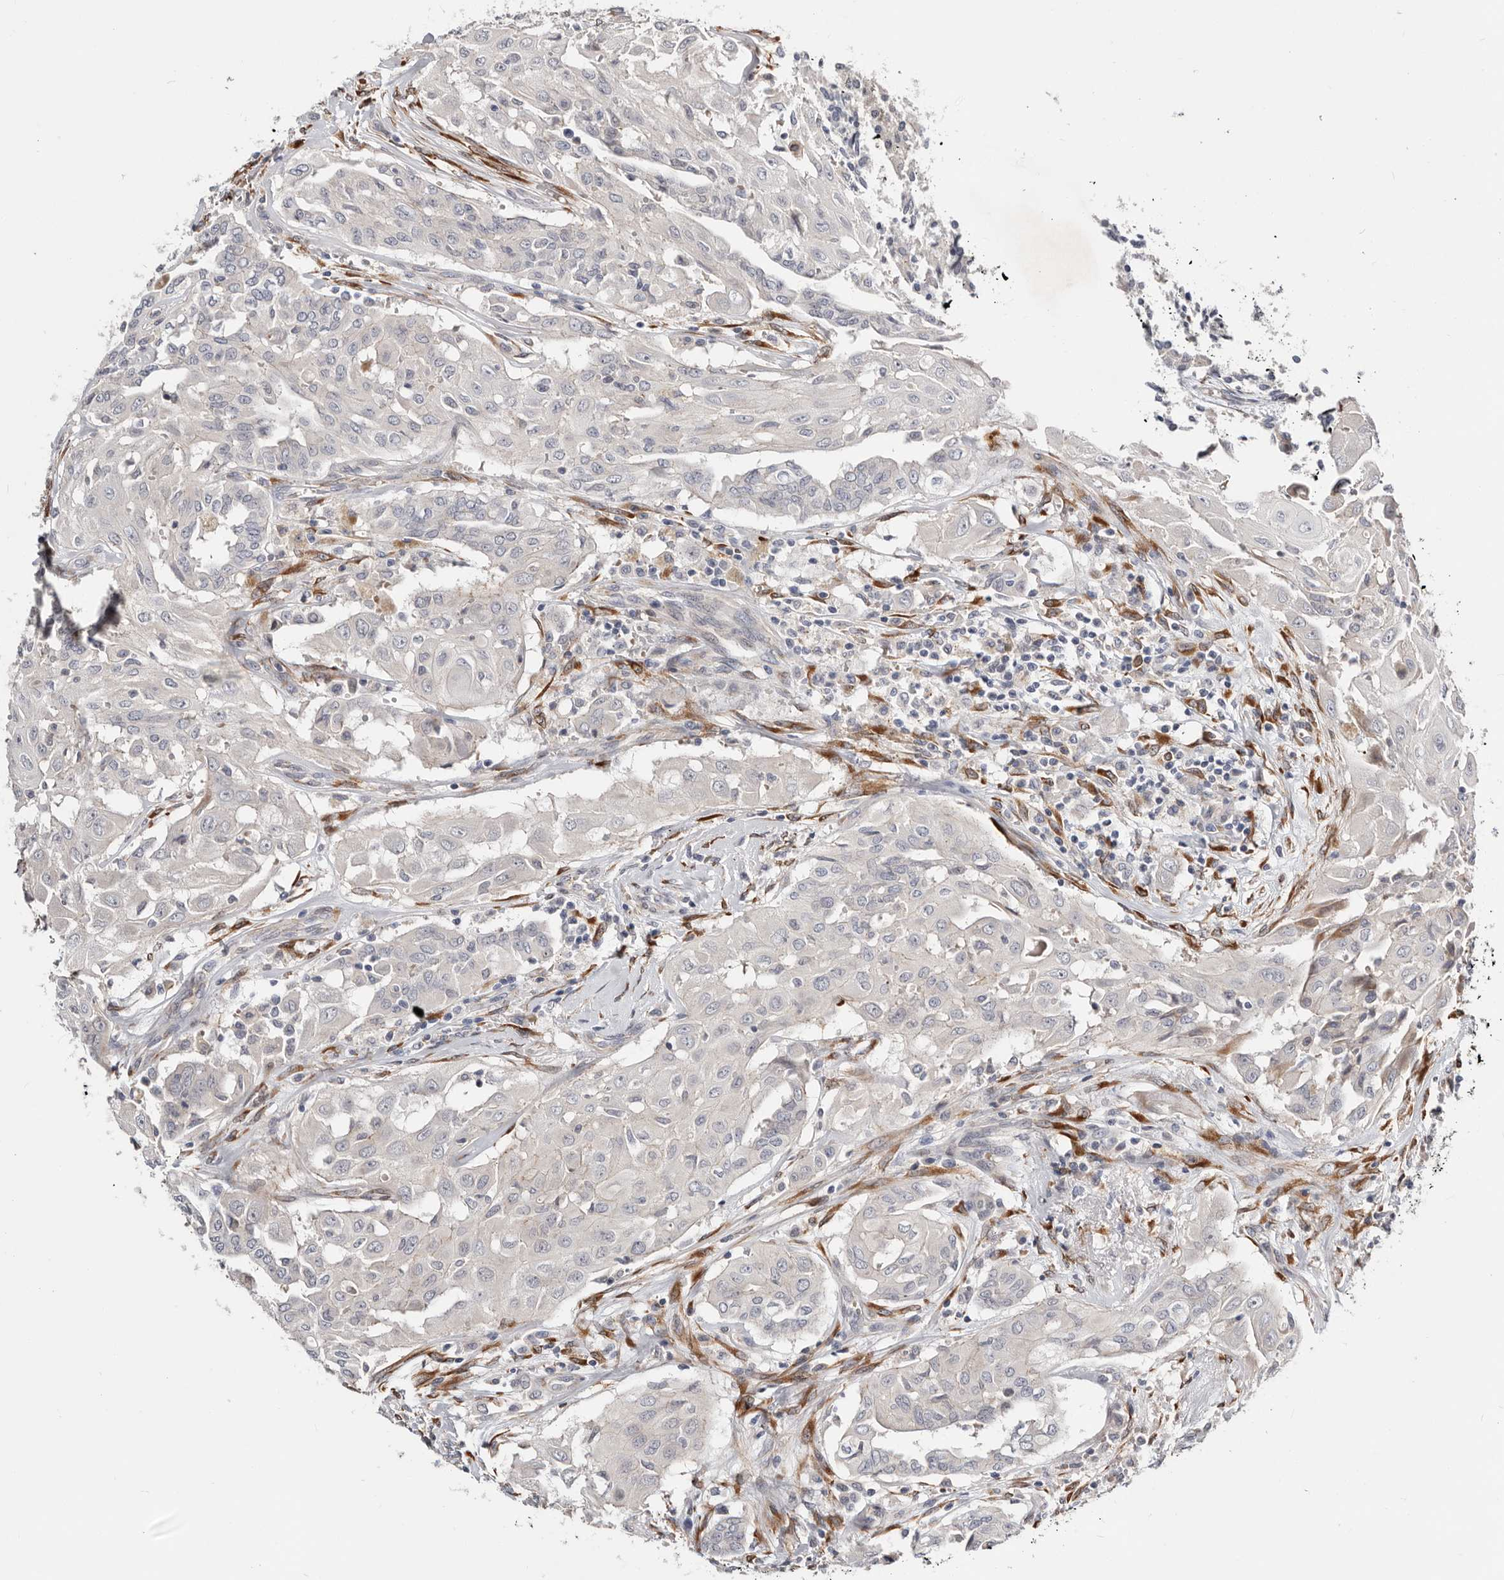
{"staining": {"intensity": "negative", "quantity": "none", "location": "none"}, "tissue": "thyroid cancer", "cell_type": "Tumor cells", "image_type": "cancer", "snomed": [{"axis": "morphology", "description": "Papillary adenocarcinoma, NOS"}, {"axis": "topography", "description": "Thyroid gland"}], "caption": "Tumor cells show no significant positivity in thyroid cancer. (DAB immunohistochemistry (IHC) with hematoxylin counter stain).", "gene": "USH1C", "patient": {"sex": "female", "age": 59}}